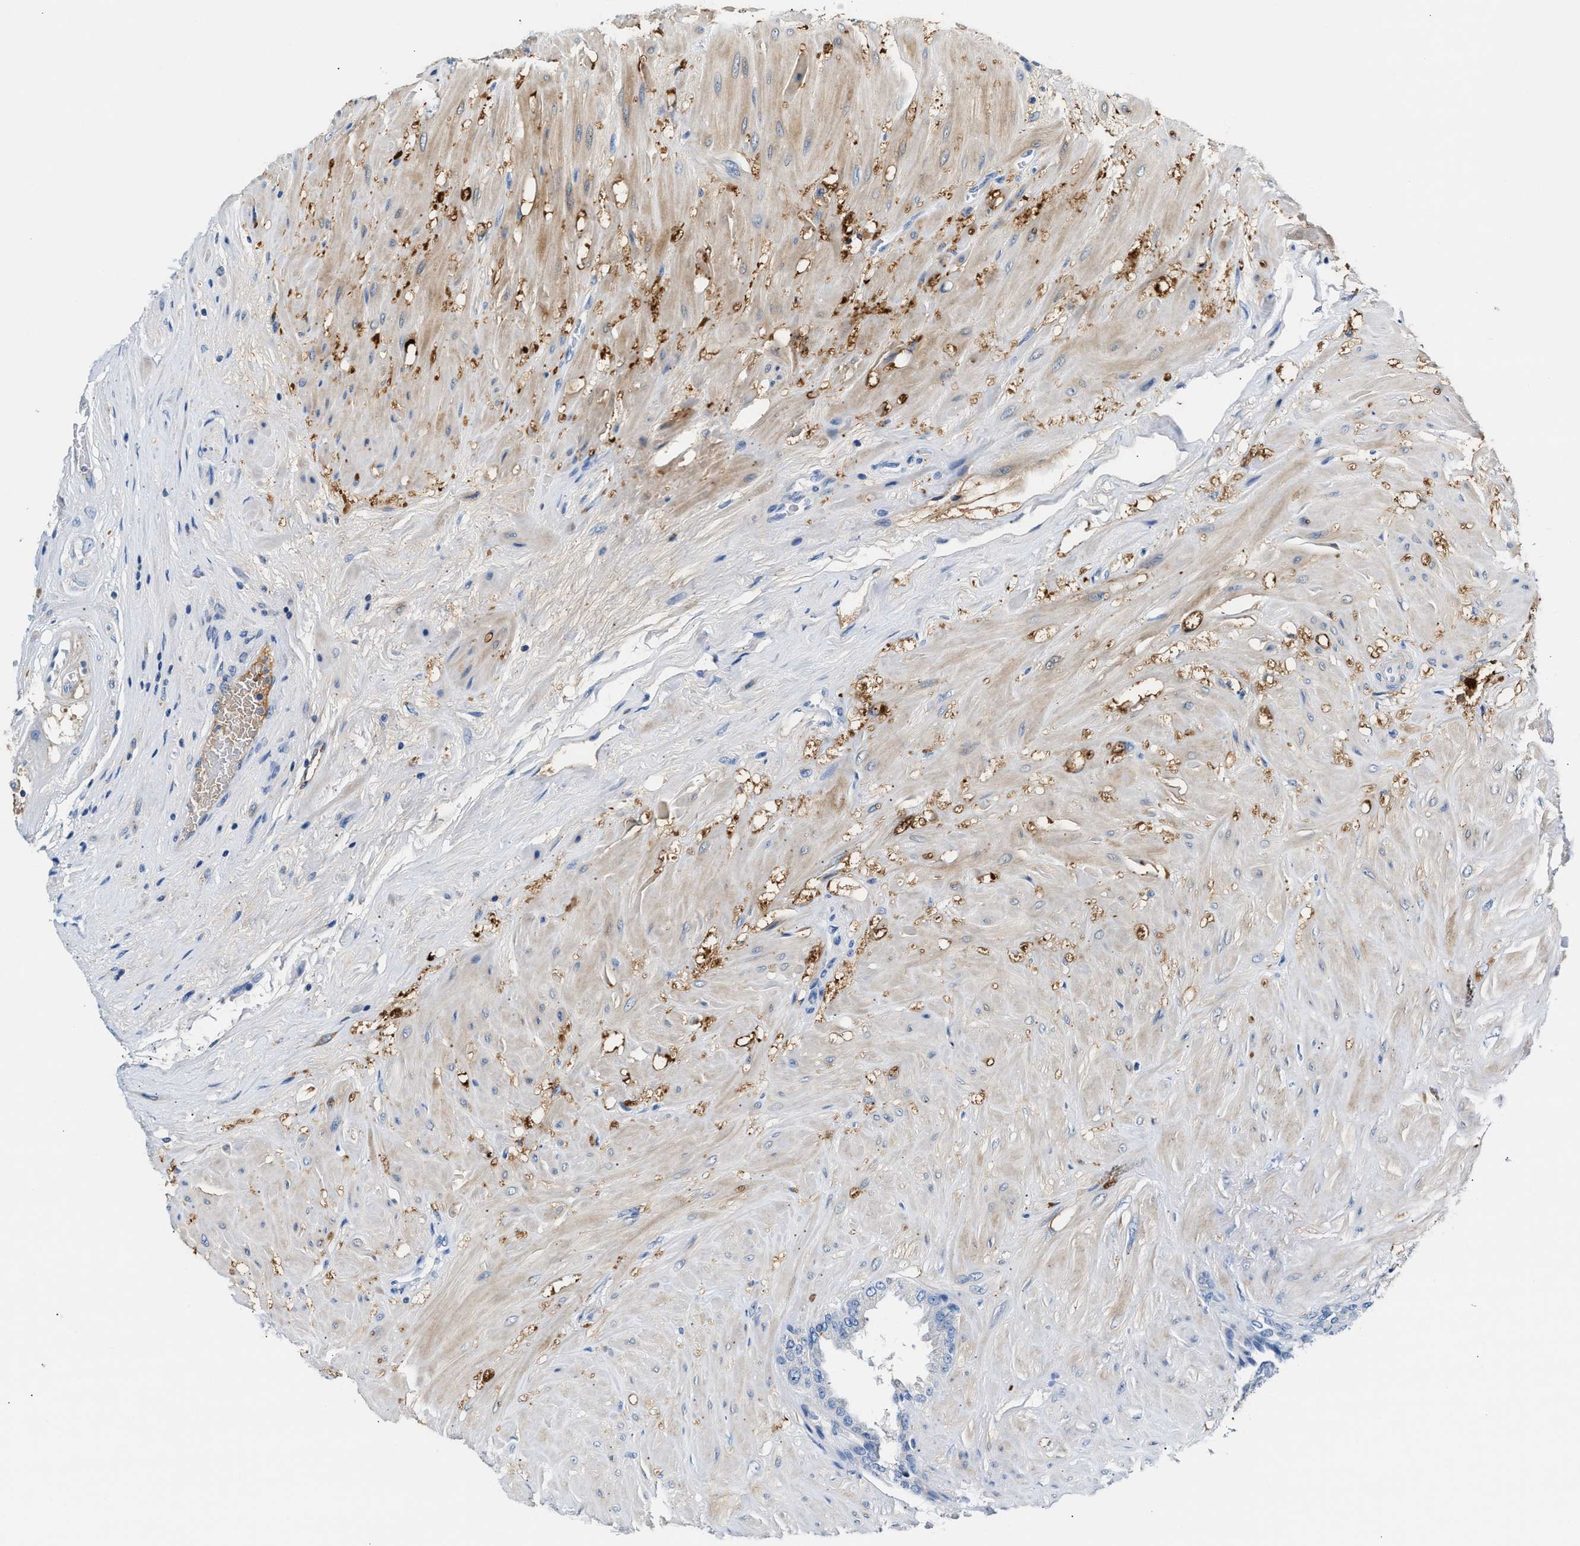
{"staining": {"intensity": "negative", "quantity": "none", "location": "none"}, "tissue": "seminal vesicle", "cell_type": "Glandular cells", "image_type": "normal", "snomed": [{"axis": "morphology", "description": "Normal tissue, NOS"}, {"axis": "topography", "description": "Seminal veicle"}], "caption": "Glandular cells show no significant staining in normal seminal vesicle.", "gene": "TUT7", "patient": {"sex": "male", "age": 46}}